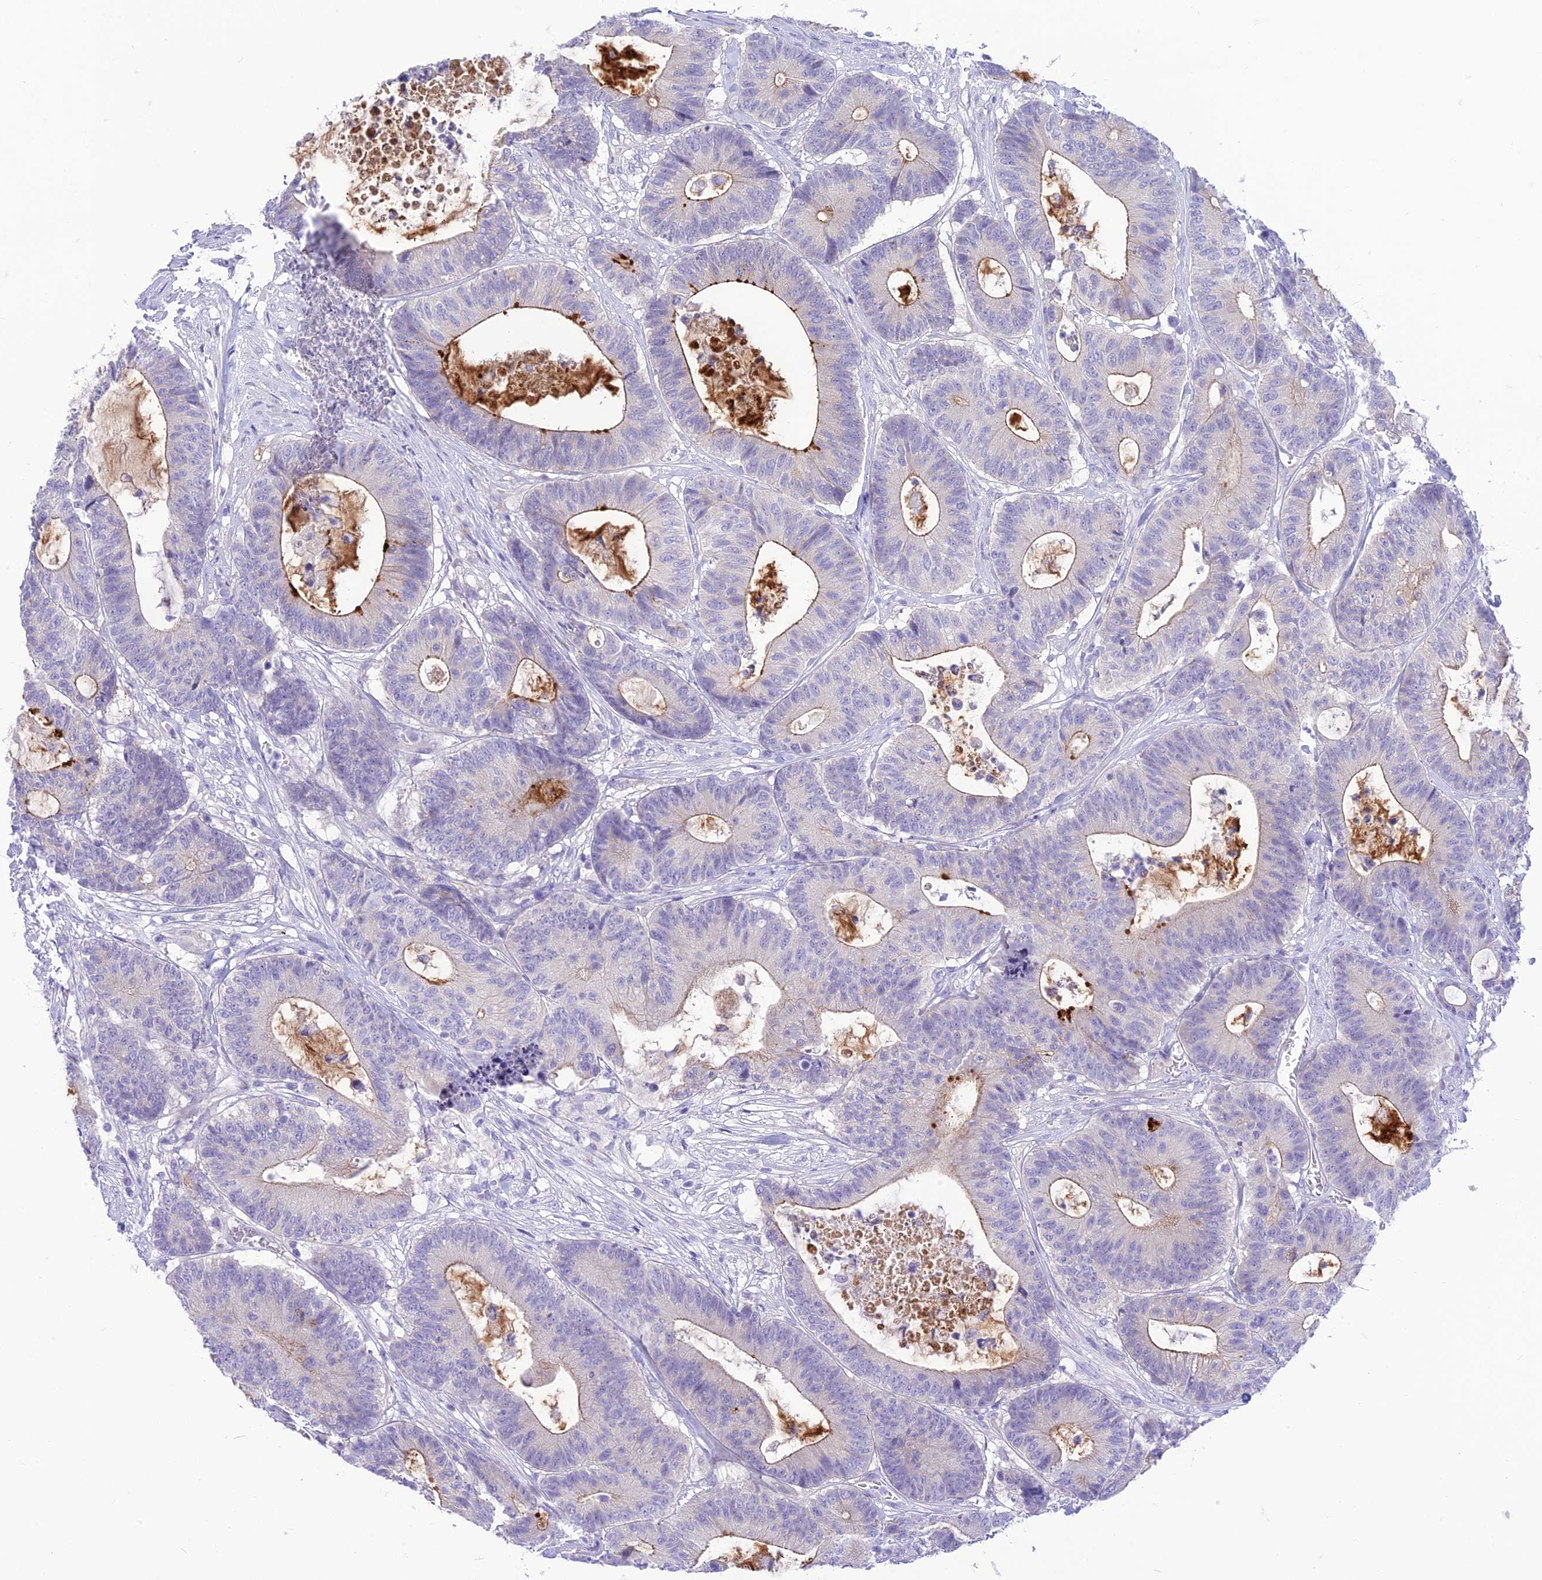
{"staining": {"intensity": "strong", "quantity": "<25%", "location": "cytoplasmic/membranous"}, "tissue": "colorectal cancer", "cell_type": "Tumor cells", "image_type": "cancer", "snomed": [{"axis": "morphology", "description": "Adenocarcinoma, NOS"}, {"axis": "topography", "description": "Colon"}], "caption": "Tumor cells display medium levels of strong cytoplasmic/membranous positivity in about <25% of cells in human adenocarcinoma (colorectal). (DAB IHC, brown staining for protein, blue staining for nuclei).", "gene": "DHDH", "patient": {"sex": "female", "age": 84}}